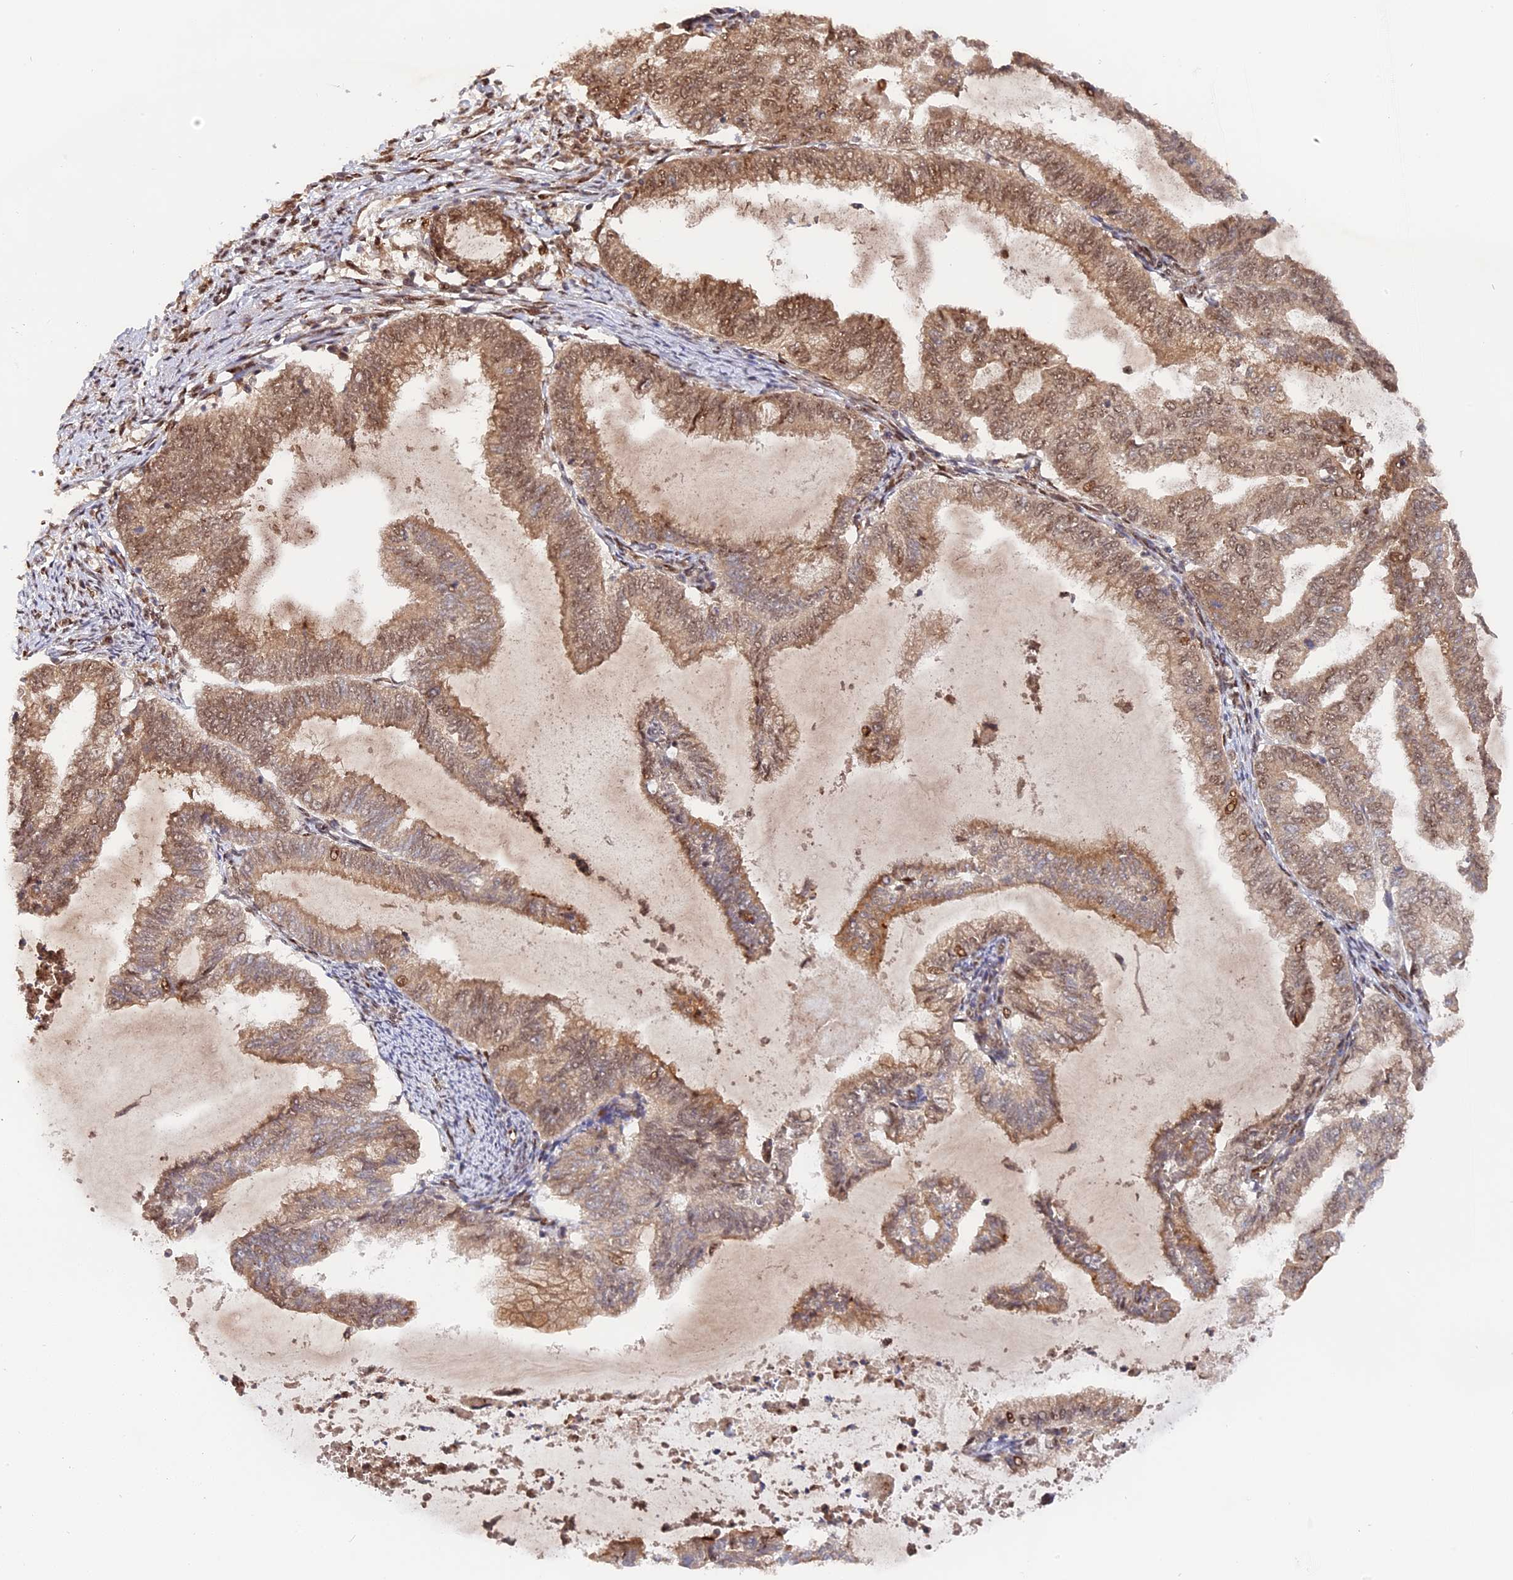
{"staining": {"intensity": "moderate", "quantity": ">75%", "location": "cytoplasmic/membranous,nuclear"}, "tissue": "endometrial cancer", "cell_type": "Tumor cells", "image_type": "cancer", "snomed": [{"axis": "morphology", "description": "Adenocarcinoma, NOS"}, {"axis": "topography", "description": "Endometrium"}], "caption": "A brown stain highlights moderate cytoplasmic/membranous and nuclear positivity of a protein in adenocarcinoma (endometrial) tumor cells. The protein is shown in brown color, while the nuclei are stained blue.", "gene": "ANKRD24", "patient": {"sex": "female", "age": 79}}